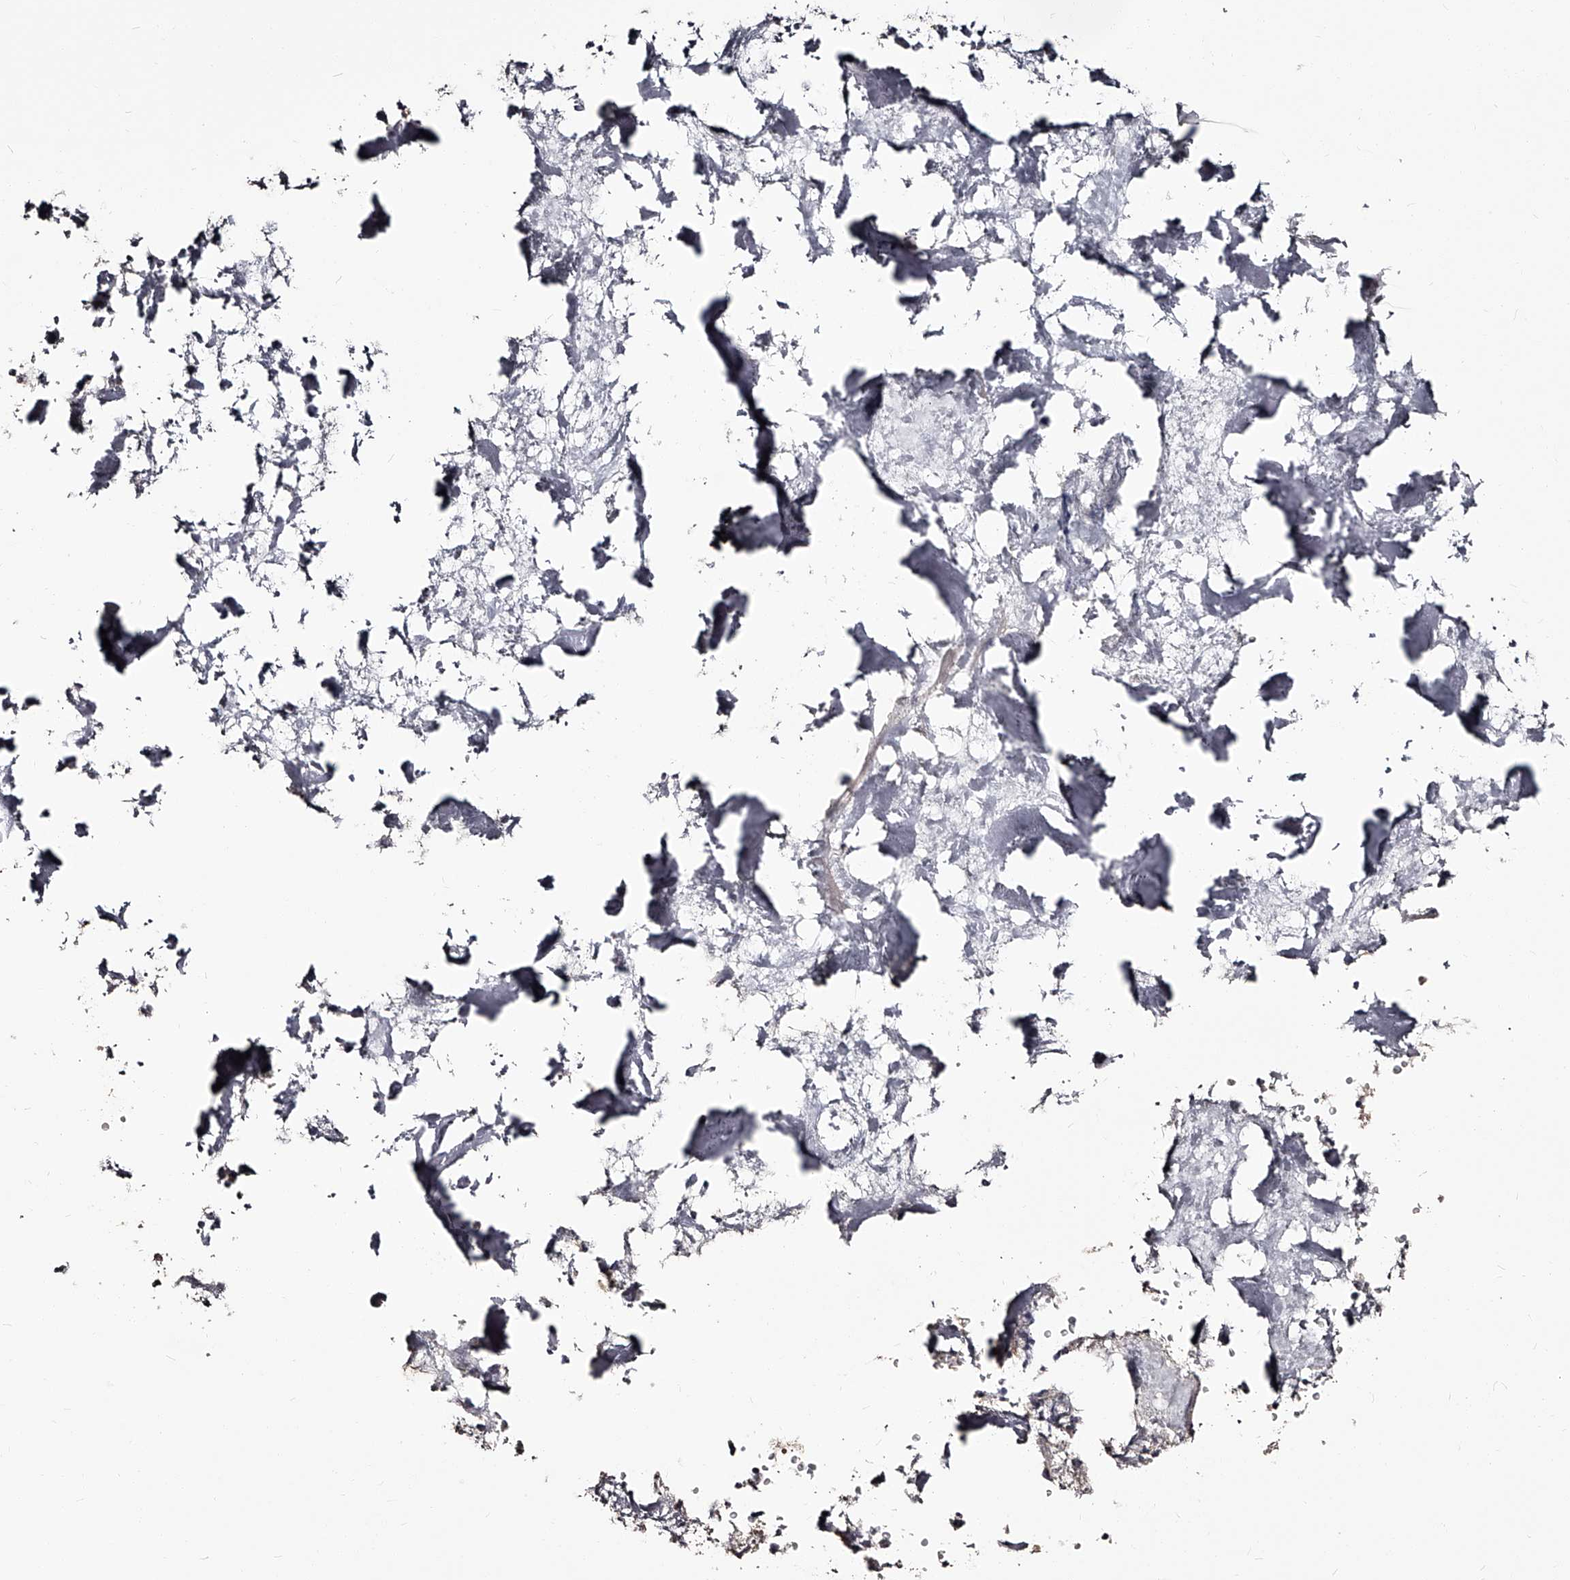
{"staining": {"intensity": "negative", "quantity": "none", "location": "none"}, "tissue": "bone marrow", "cell_type": "Hematopoietic cells", "image_type": "normal", "snomed": [{"axis": "morphology", "description": "Normal tissue, NOS"}, {"axis": "topography", "description": "Bone marrow"}], "caption": "Immunohistochemistry histopathology image of benign bone marrow: human bone marrow stained with DAB demonstrates no significant protein staining in hematopoietic cells.", "gene": "RSC1A1", "patient": {"sex": "male", "age": 70}}